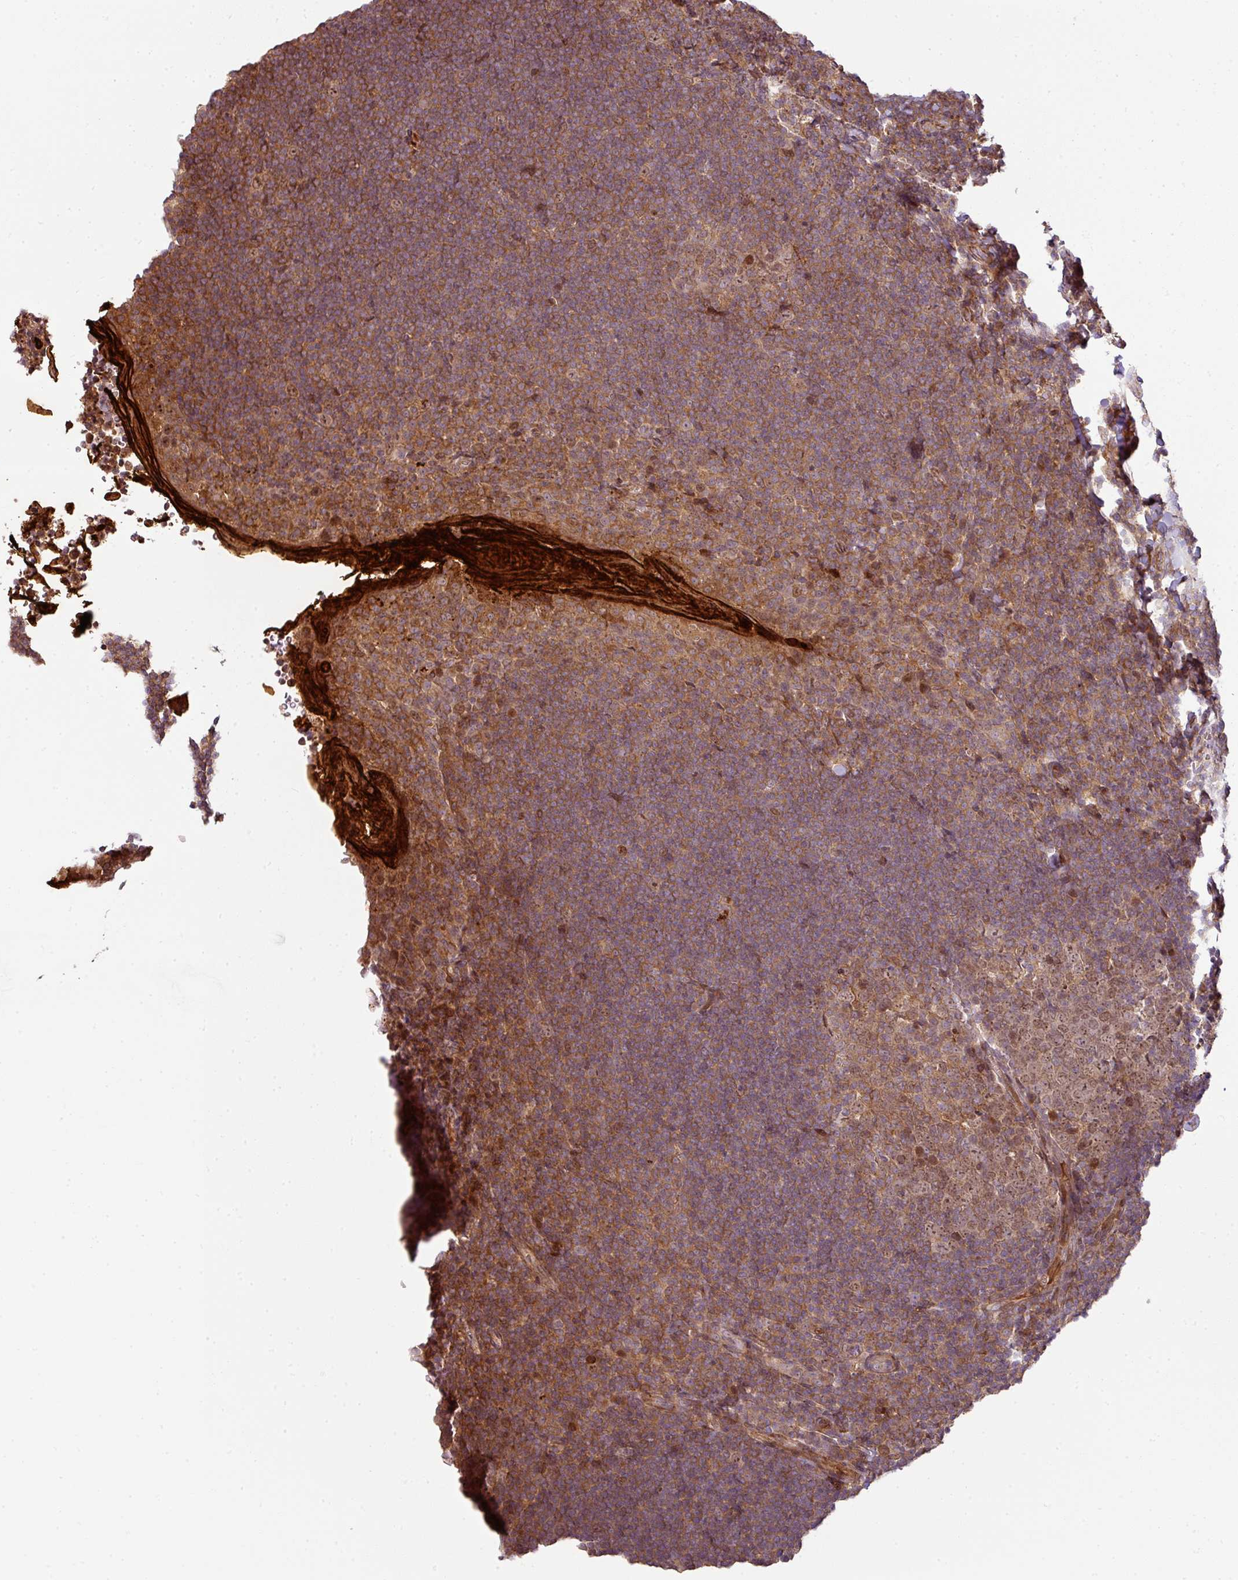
{"staining": {"intensity": "moderate", "quantity": "25%-75%", "location": "cytoplasmic/membranous,nuclear"}, "tissue": "tonsil", "cell_type": "Germinal center cells", "image_type": "normal", "snomed": [{"axis": "morphology", "description": "Normal tissue, NOS"}, {"axis": "topography", "description": "Tonsil"}], "caption": "The image reveals immunohistochemical staining of unremarkable tonsil. There is moderate cytoplasmic/membranous,nuclear positivity is appreciated in approximately 25%-75% of germinal center cells. (DAB IHC, brown staining for protein, blue staining for nuclei).", "gene": "ATAT1", "patient": {"sex": "male", "age": 27}}